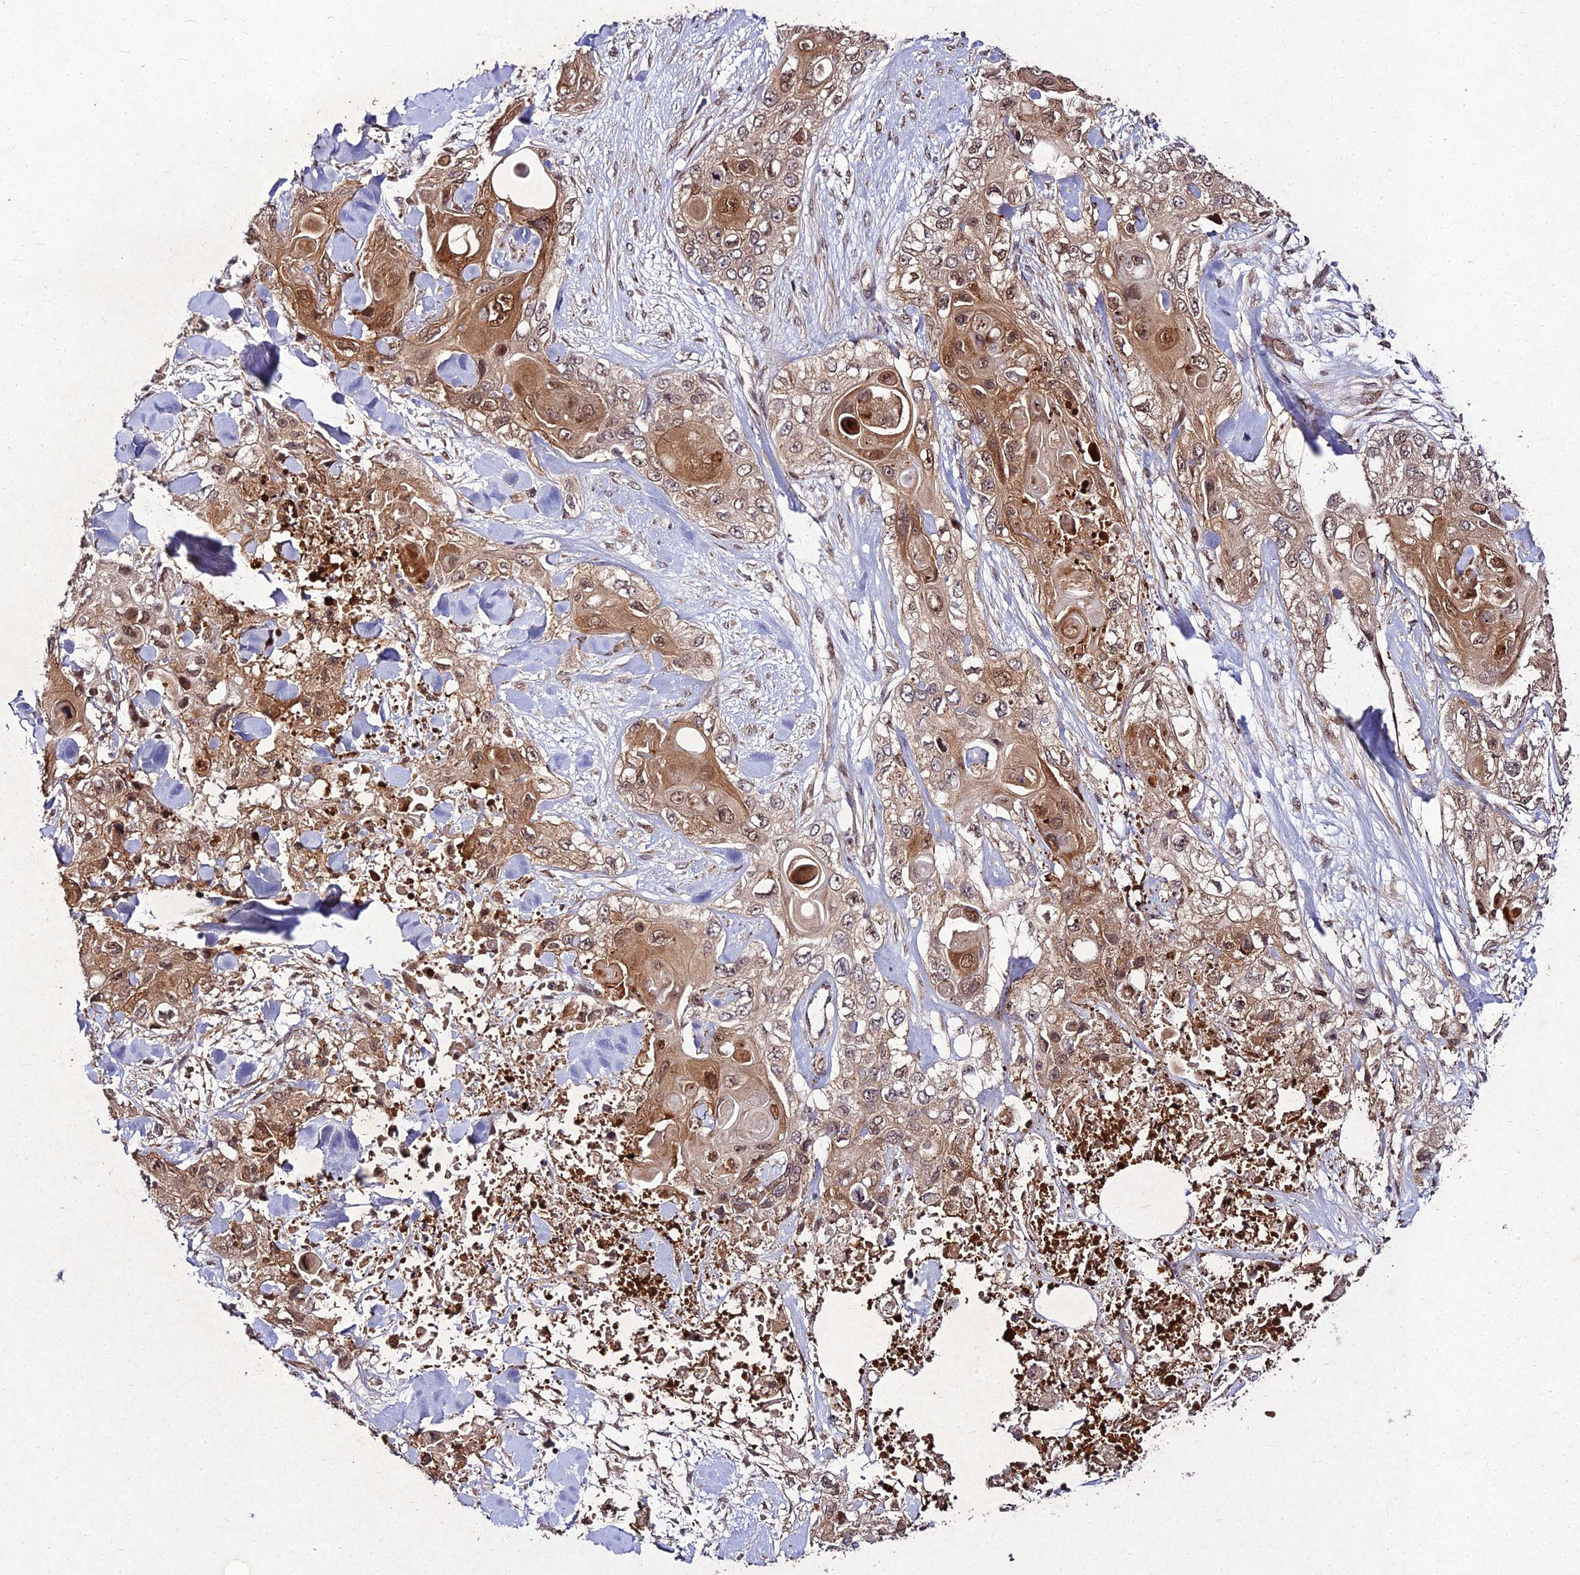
{"staining": {"intensity": "moderate", "quantity": ">75%", "location": "cytoplasmic/membranous,nuclear"}, "tissue": "skin cancer", "cell_type": "Tumor cells", "image_type": "cancer", "snomed": [{"axis": "morphology", "description": "Normal tissue, NOS"}, {"axis": "morphology", "description": "Squamous cell carcinoma, NOS"}, {"axis": "topography", "description": "Skin"}], "caption": "Immunohistochemistry staining of skin cancer, which shows medium levels of moderate cytoplasmic/membranous and nuclear positivity in approximately >75% of tumor cells indicating moderate cytoplasmic/membranous and nuclear protein expression. The staining was performed using DAB (brown) for protein detection and nuclei were counterstained in hematoxylin (blue).", "gene": "MKKS", "patient": {"sex": "male", "age": 72}}